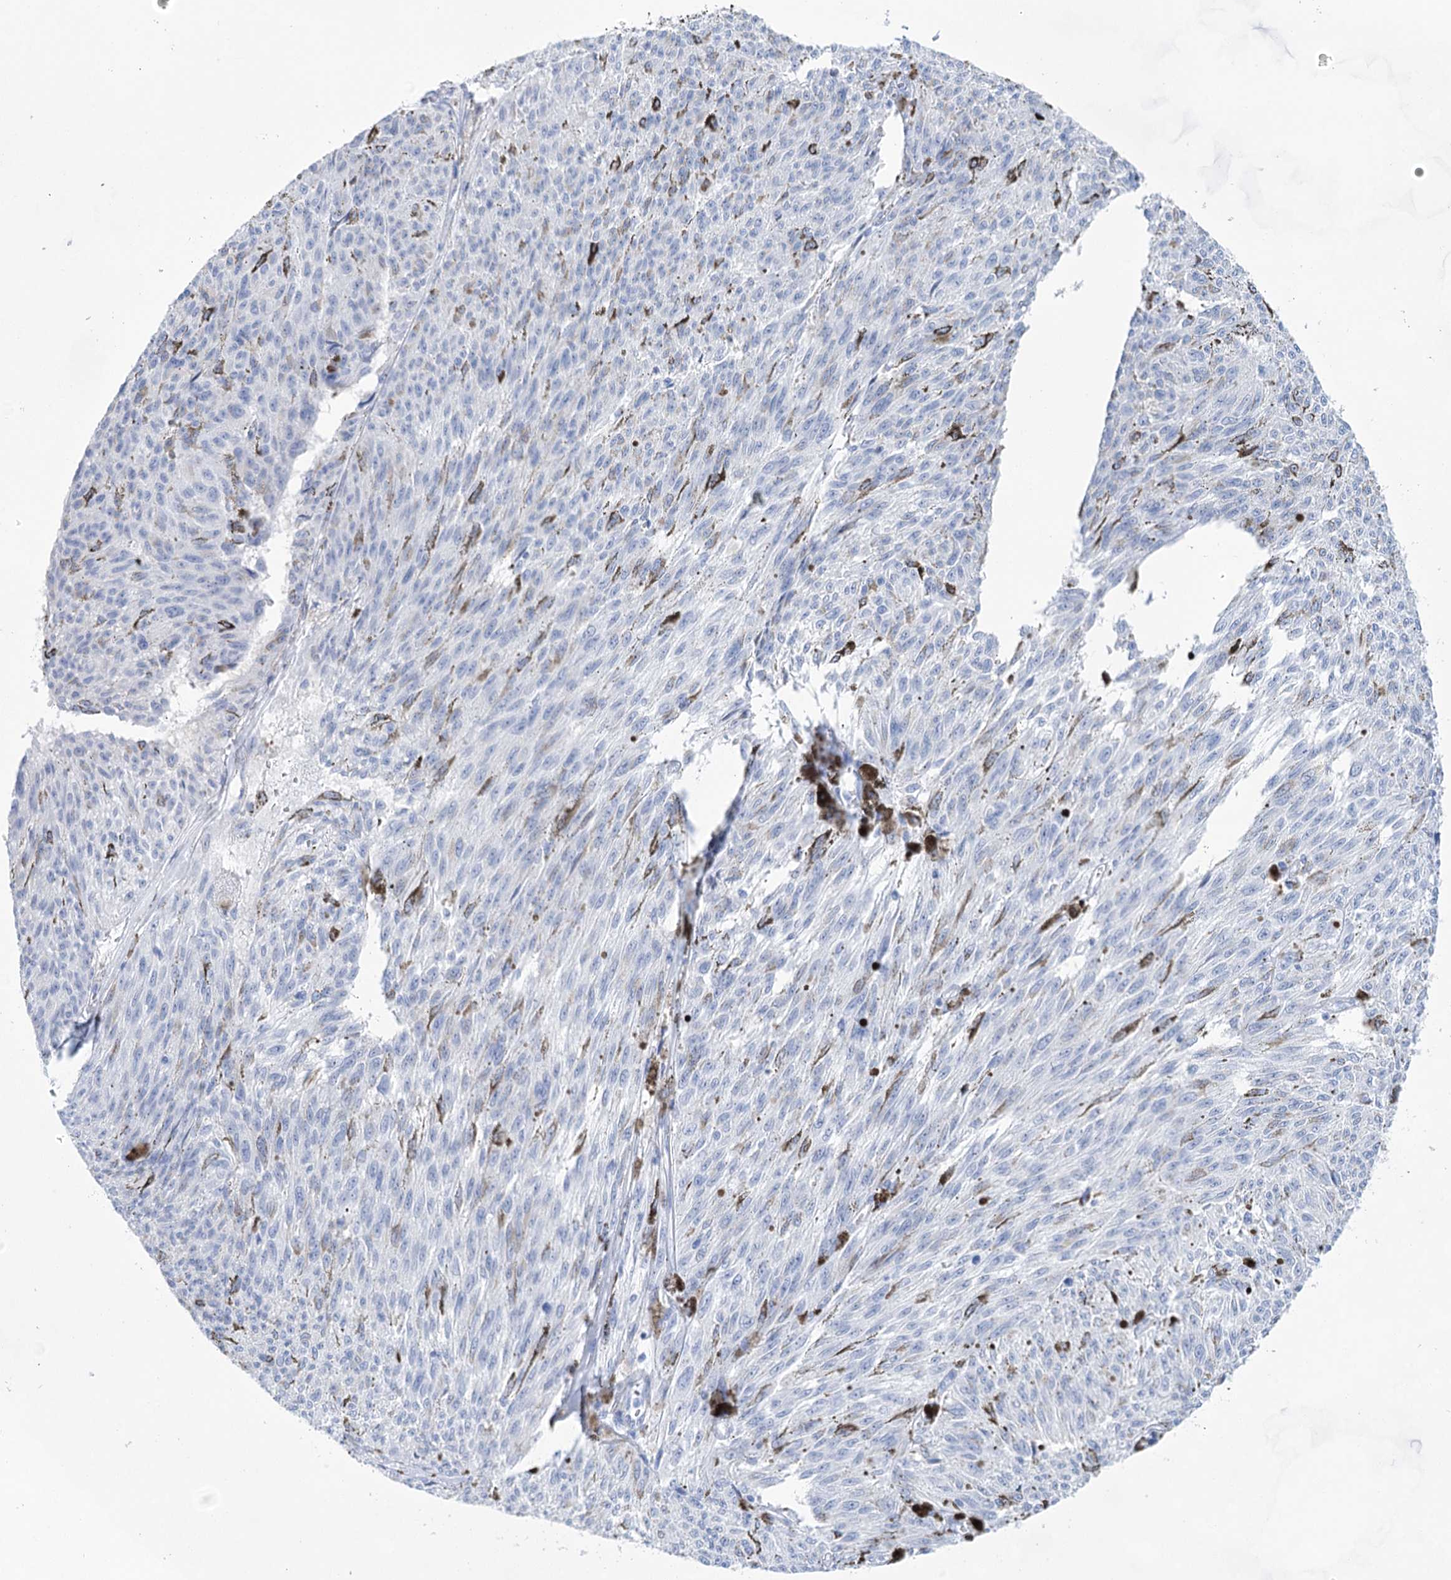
{"staining": {"intensity": "negative", "quantity": "none", "location": "none"}, "tissue": "melanoma", "cell_type": "Tumor cells", "image_type": "cancer", "snomed": [{"axis": "morphology", "description": "Malignant melanoma, NOS"}, {"axis": "topography", "description": "Skin"}], "caption": "IHC photomicrograph of neoplastic tissue: human malignant melanoma stained with DAB reveals no significant protein expression in tumor cells.", "gene": "LALBA", "patient": {"sex": "female", "age": 72}}